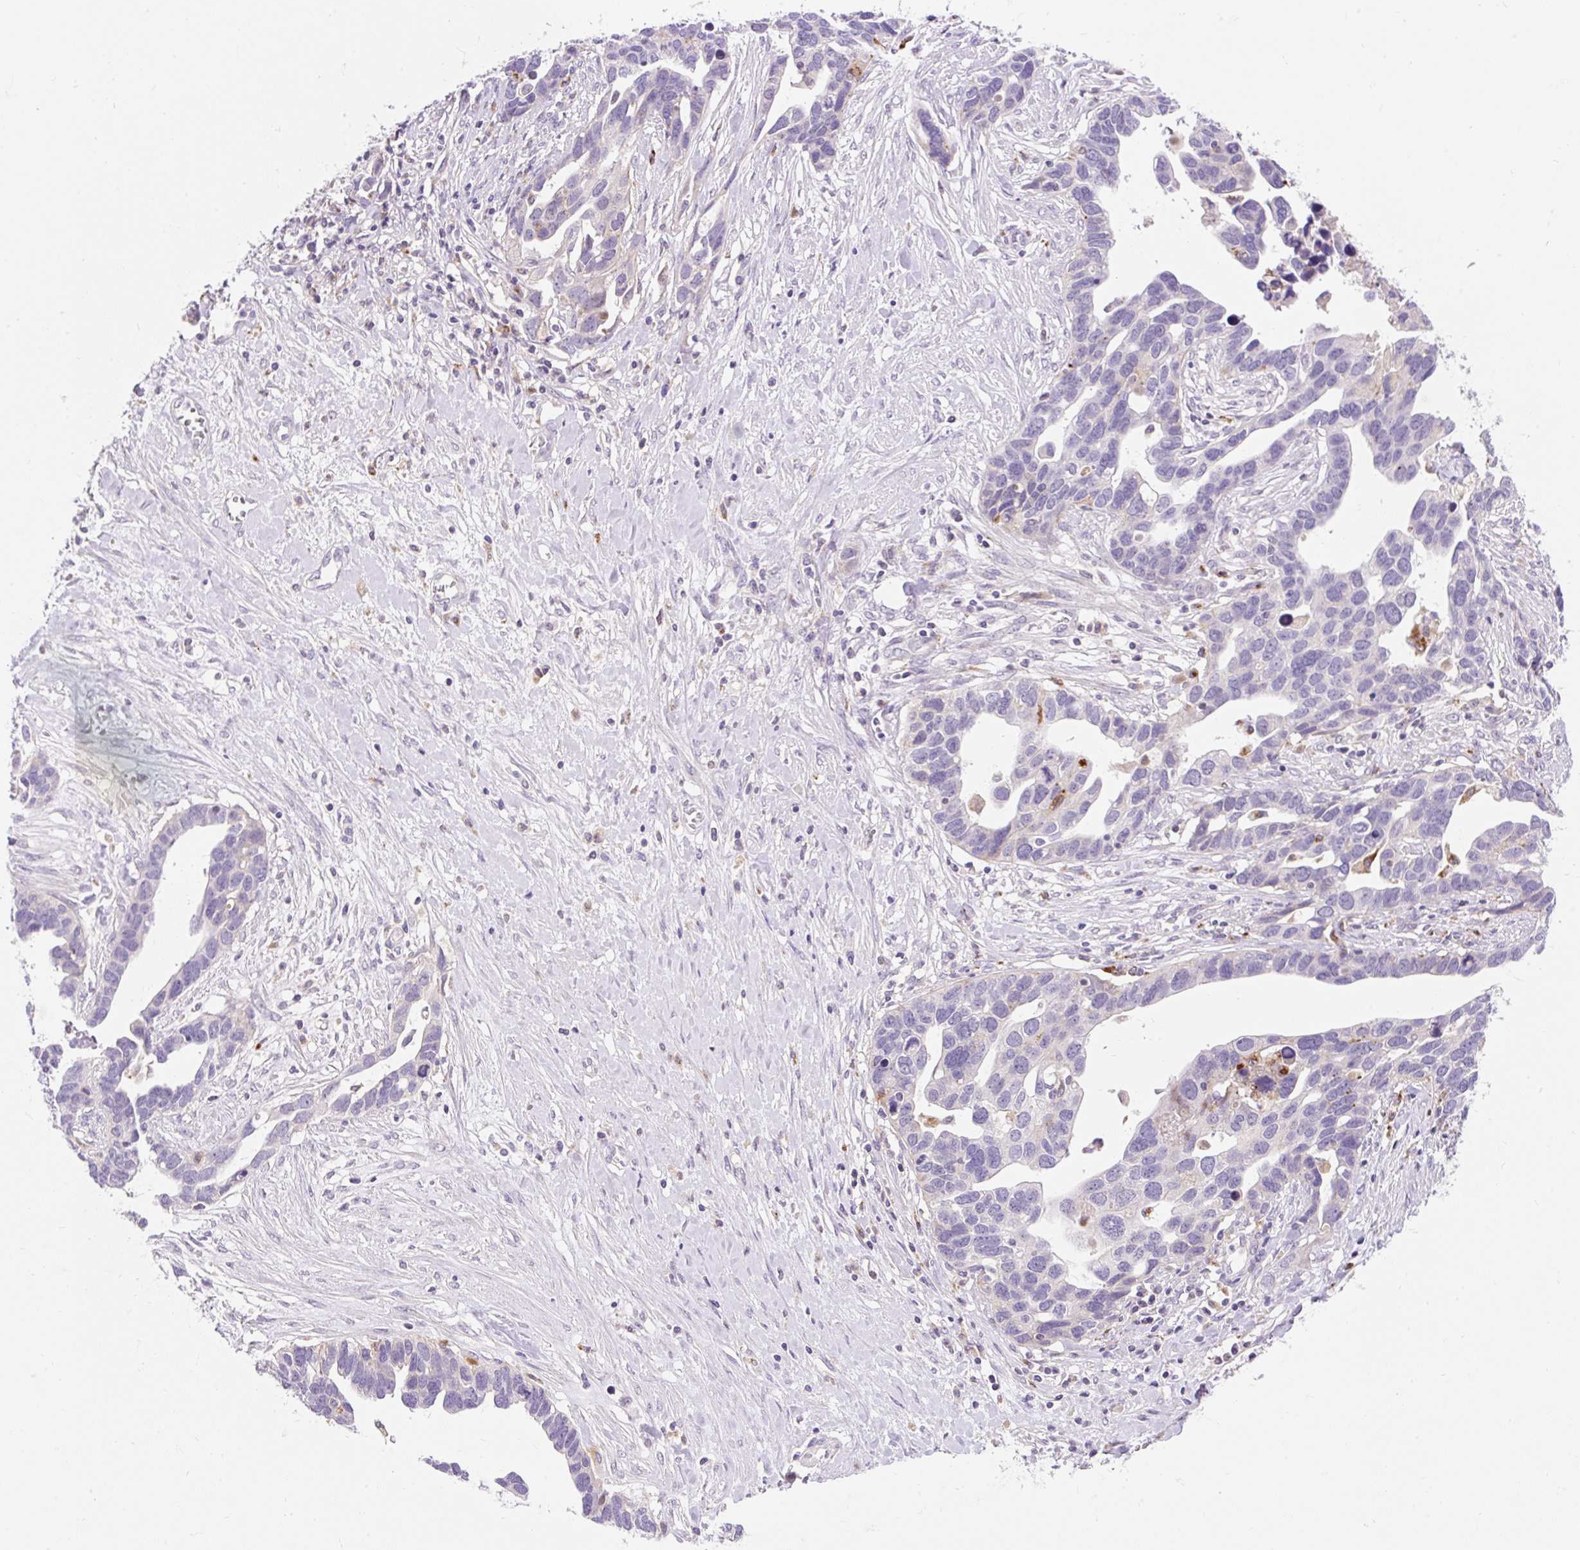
{"staining": {"intensity": "negative", "quantity": "none", "location": "none"}, "tissue": "ovarian cancer", "cell_type": "Tumor cells", "image_type": "cancer", "snomed": [{"axis": "morphology", "description": "Cystadenocarcinoma, serous, NOS"}, {"axis": "topography", "description": "Ovary"}], "caption": "The image displays no significant expression in tumor cells of ovarian cancer.", "gene": "TMEM150C", "patient": {"sex": "female", "age": 54}}